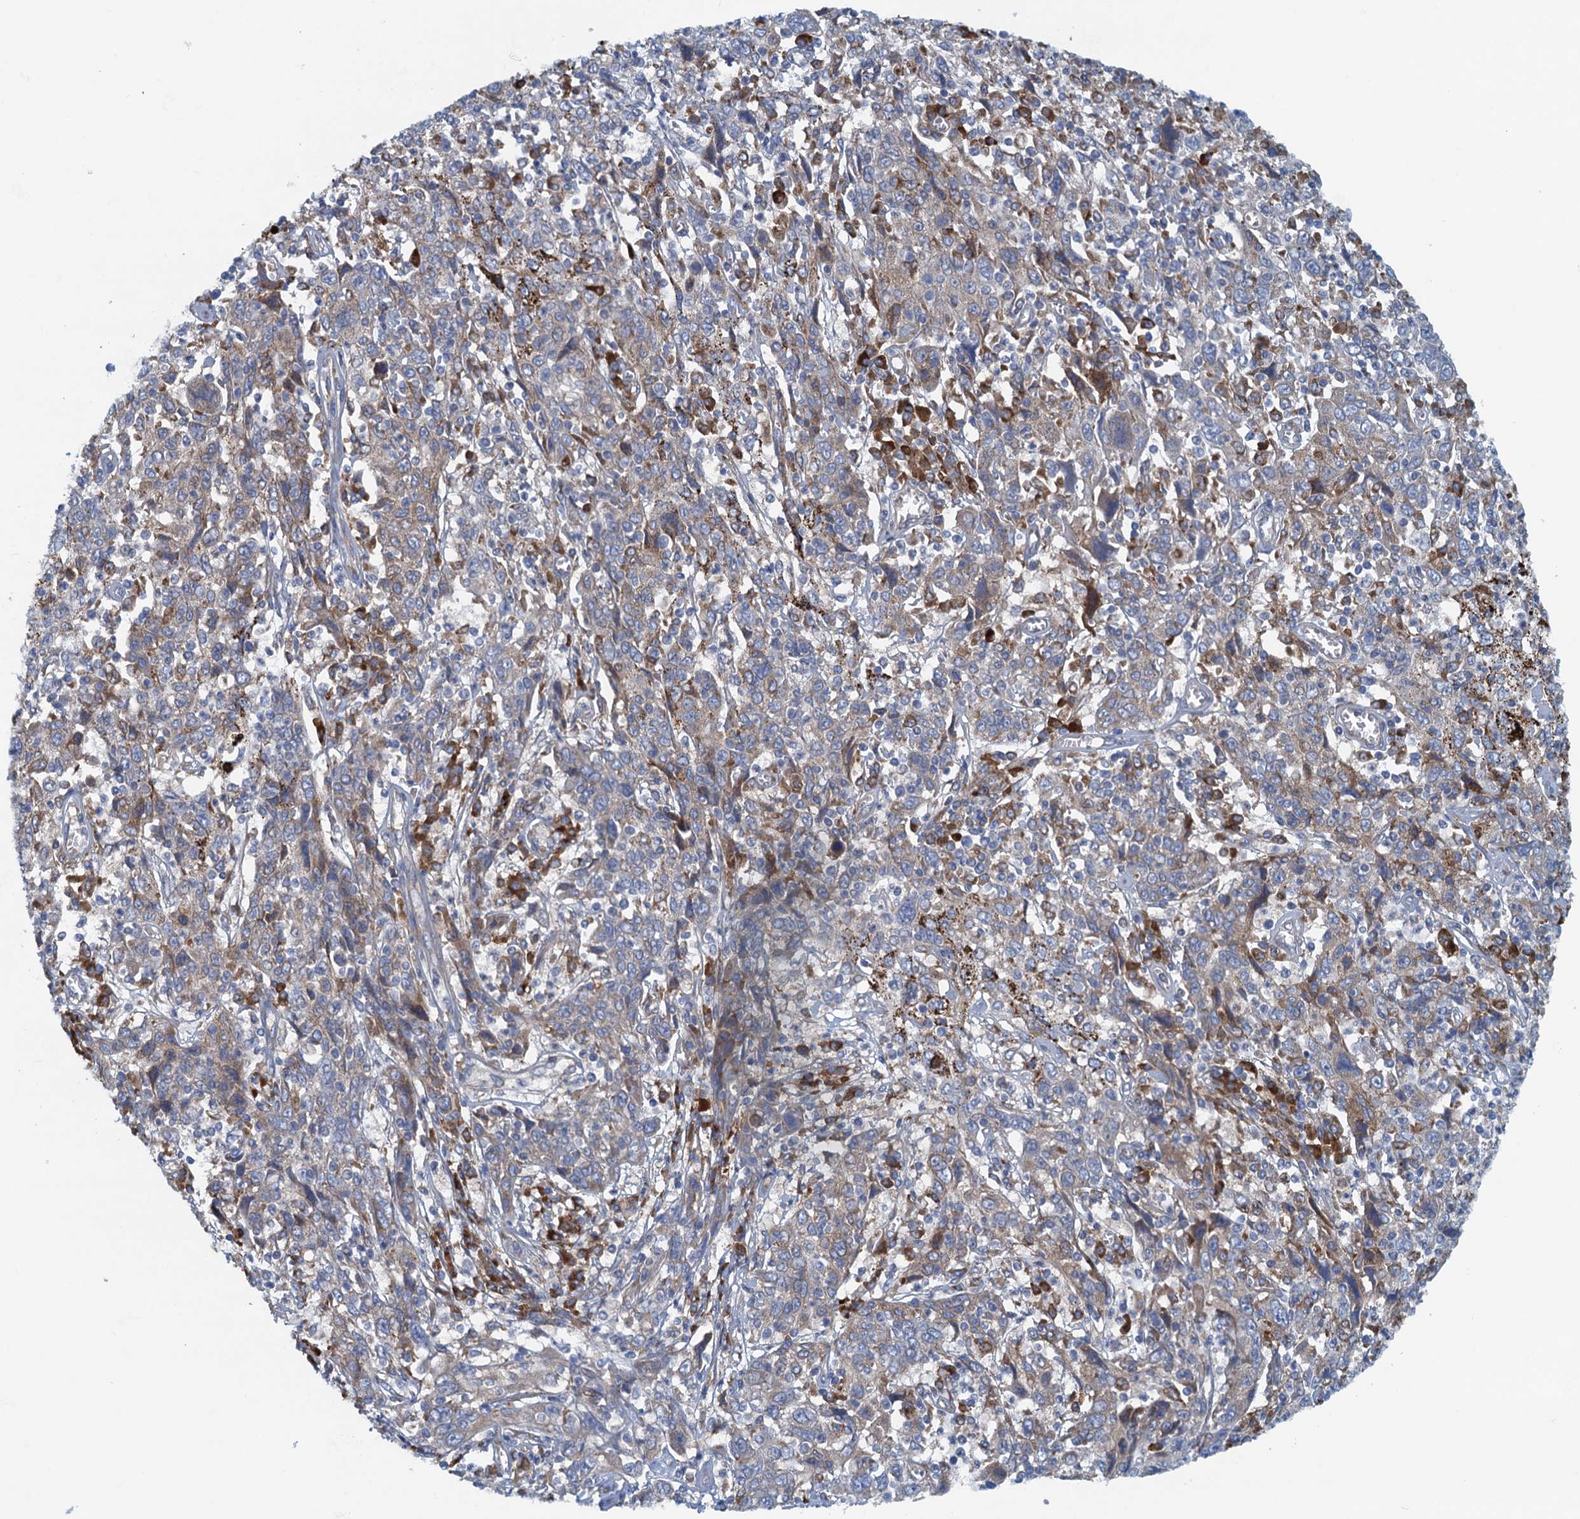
{"staining": {"intensity": "weak", "quantity": "<25%", "location": "cytoplasmic/membranous"}, "tissue": "cervical cancer", "cell_type": "Tumor cells", "image_type": "cancer", "snomed": [{"axis": "morphology", "description": "Squamous cell carcinoma, NOS"}, {"axis": "topography", "description": "Cervix"}], "caption": "An image of human cervical cancer (squamous cell carcinoma) is negative for staining in tumor cells.", "gene": "MYDGF", "patient": {"sex": "female", "age": 46}}